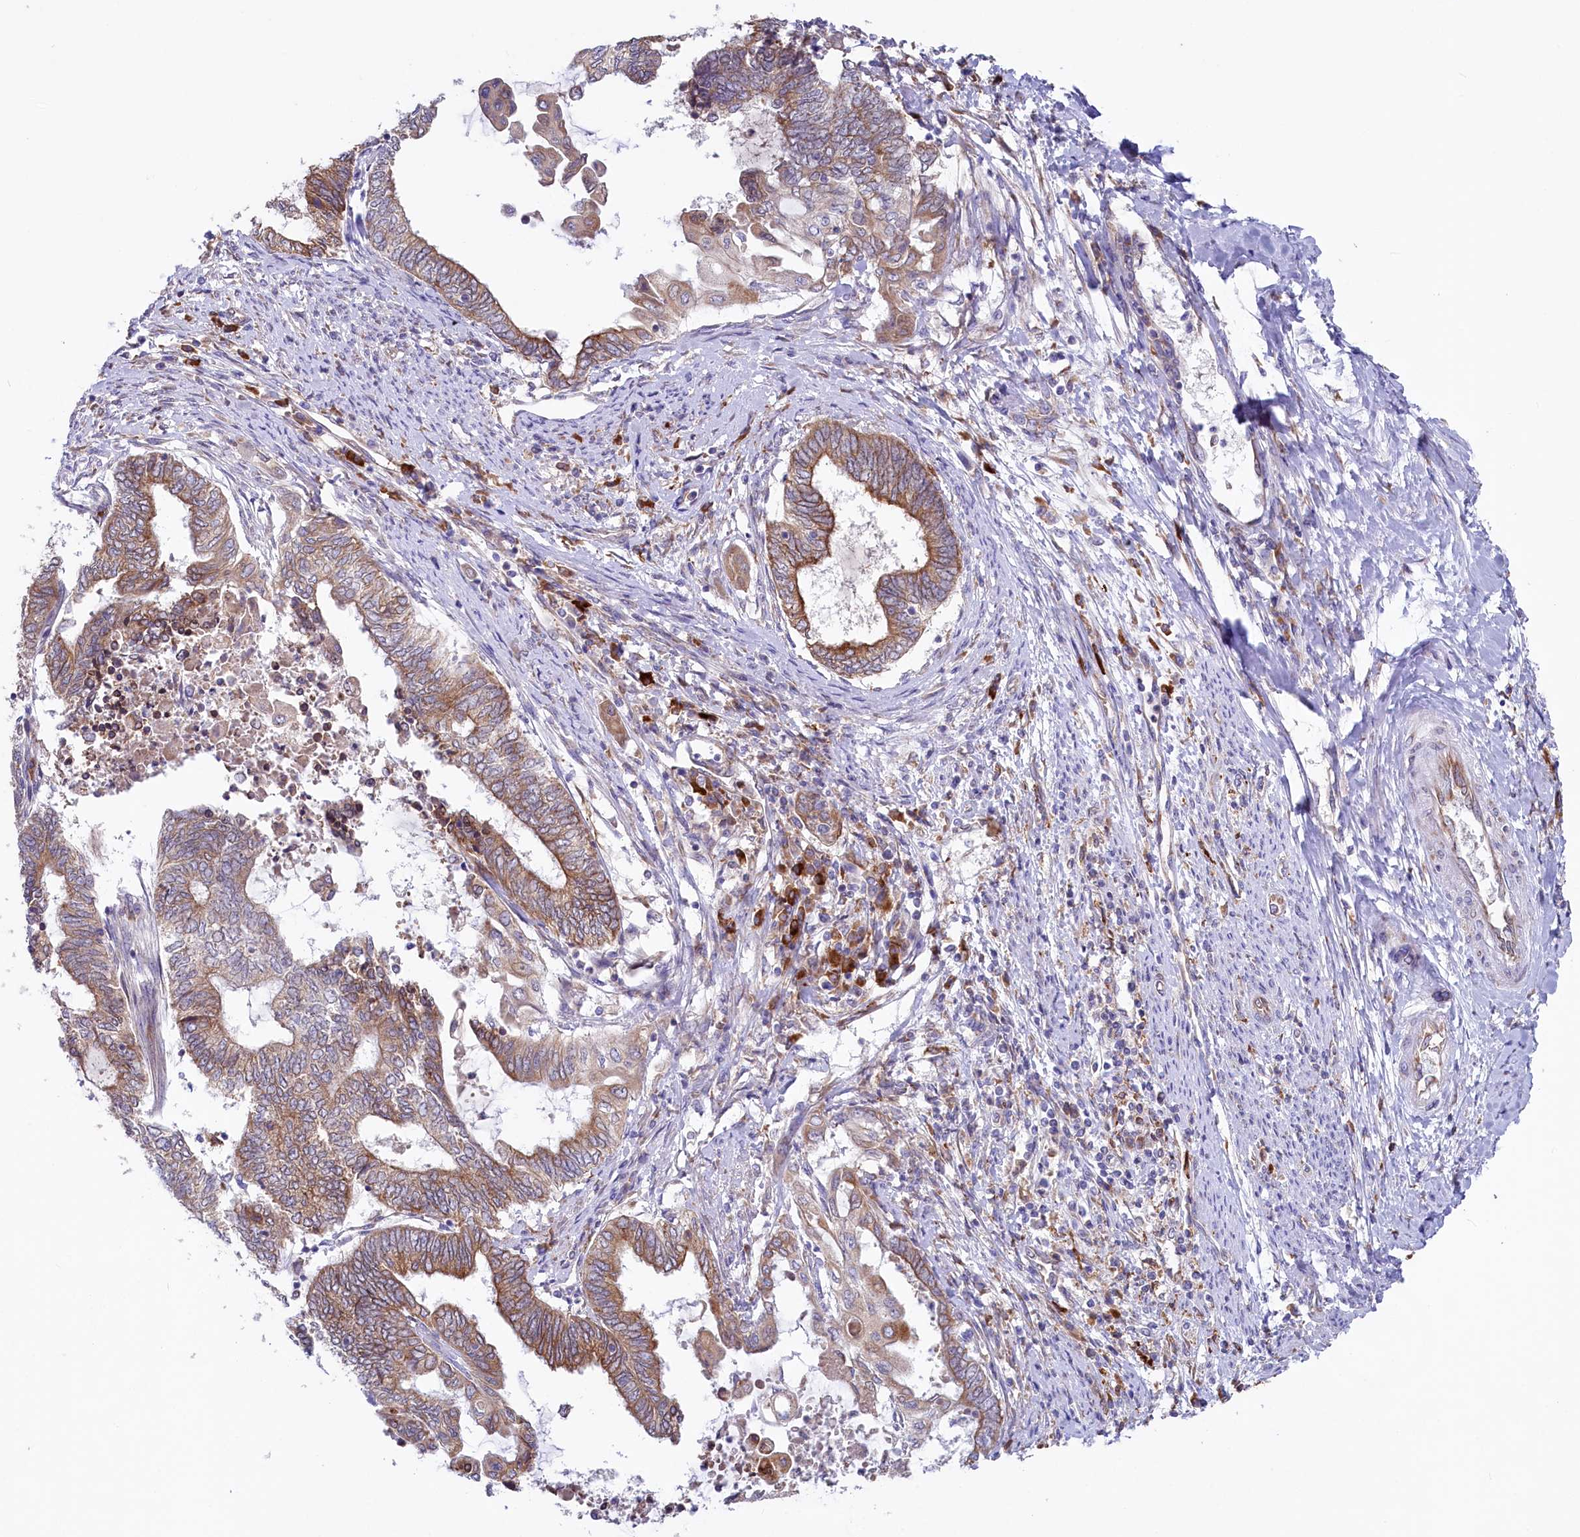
{"staining": {"intensity": "moderate", "quantity": ">75%", "location": "cytoplasmic/membranous"}, "tissue": "endometrial cancer", "cell_type": "Tumor cells", "image_type": "cancer", "snomed": [{"axis": "morphology", "description": "Adenocarcinoma, NOS"}, {"axis": "topography", "description": "Uterus"}, {"axis": "topography", "description": "Endometrium"}], "caption": "Endometrial cancer stained for a protein (brown) shows moderate cytoplasmic/membranous positive expression in about >75% of tumor cells.", "gene": "CHID1", "patient": {"sex": "female", "age": 70}}